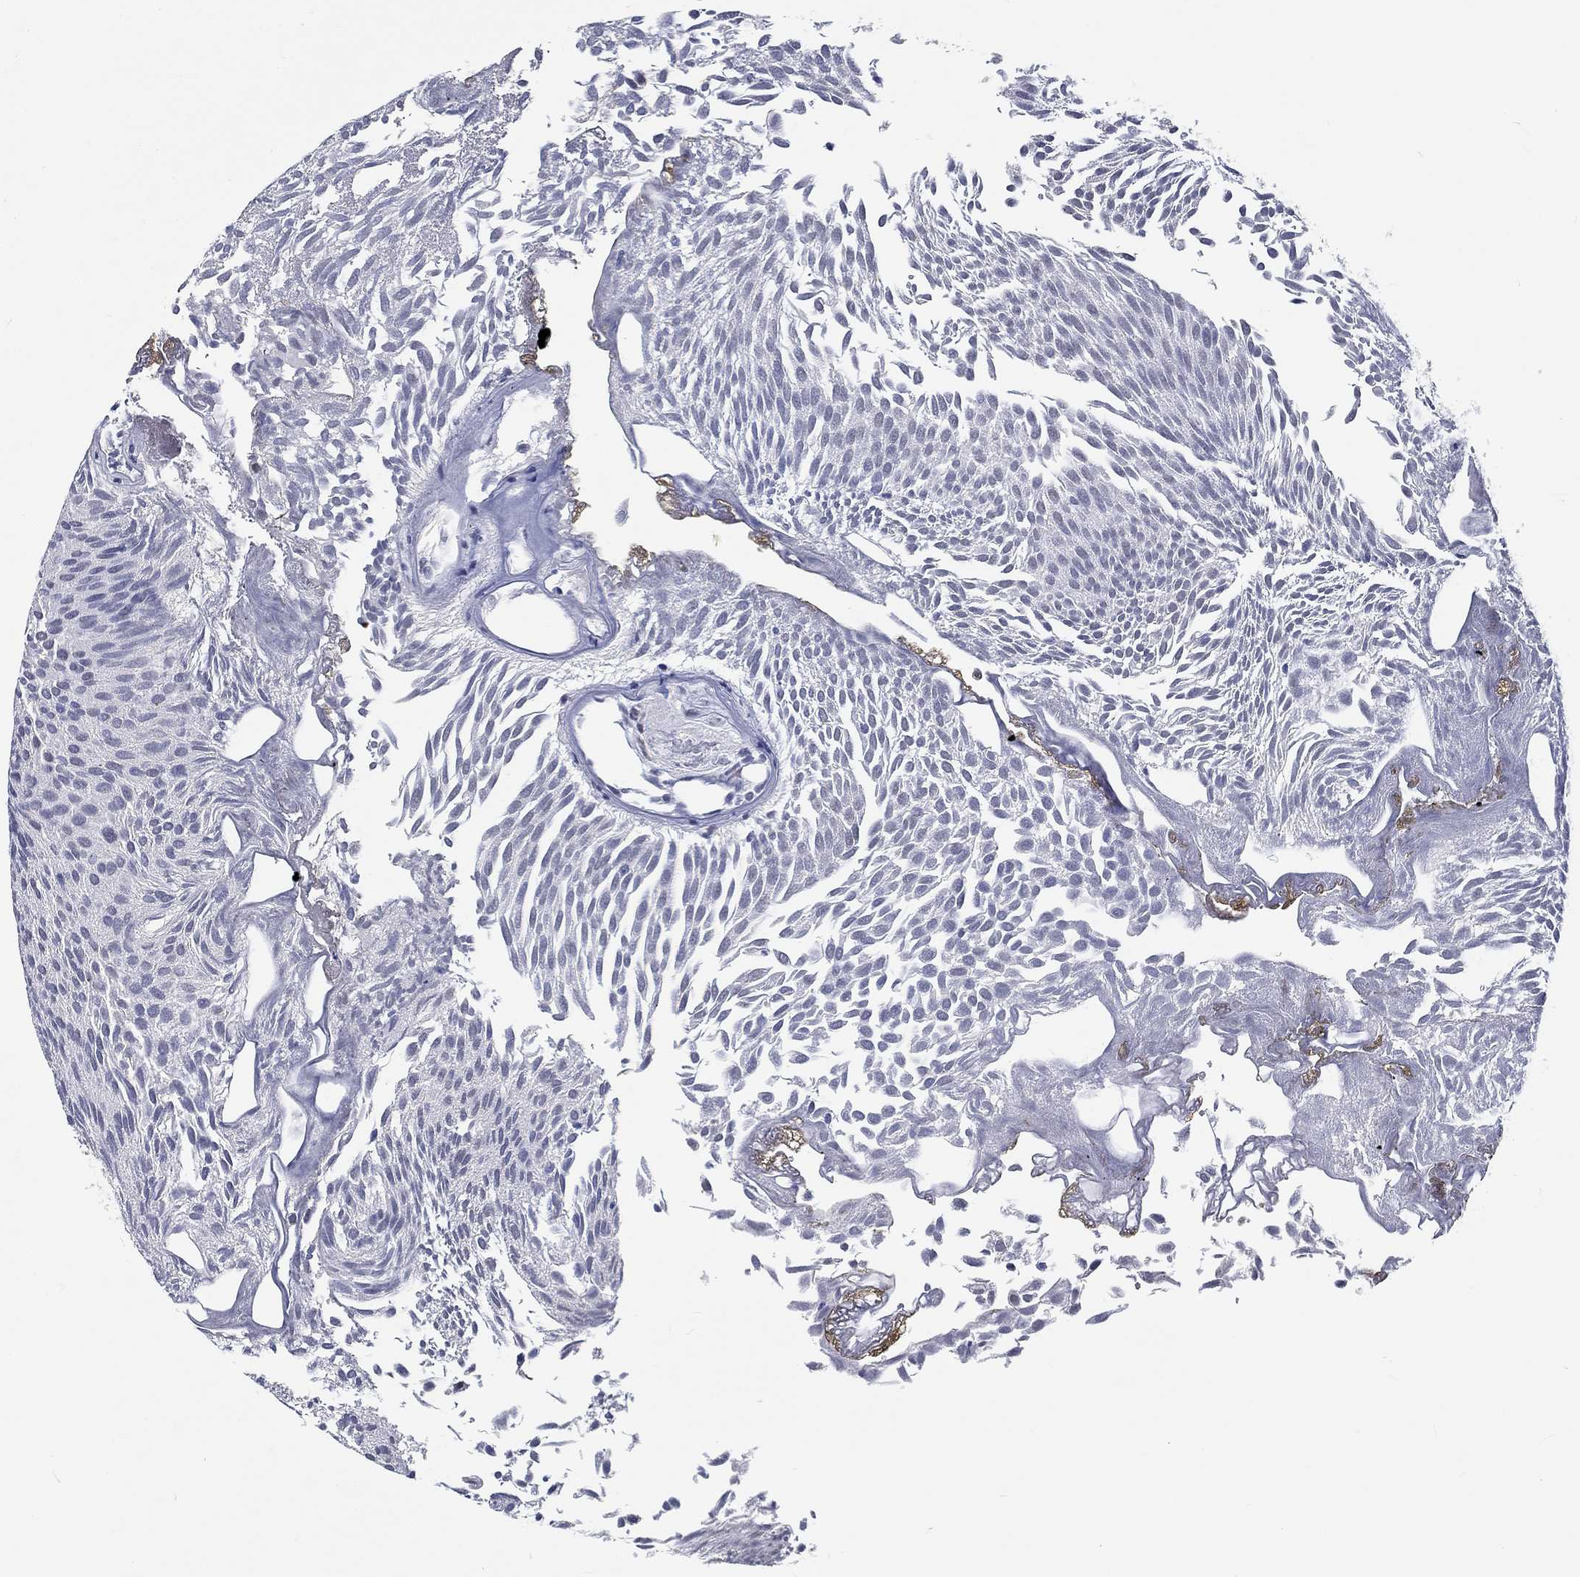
{"staining": {"intensity": "negative", "quantity": "none", "location": "none"}, "tissue": "urothelial cancer", "cell_type": "Tumor cells", "image_type": "cancer", "snomed": [{"axis": "morphology", "description": "Urothelial carcinoma, Low grade"}, {"axis": "topography", "description": "Urinary bladder"}], "caption": "A photomicrograph of human low-grade urothelial carcinoma is negative for staining in tumor cells.", "gene": "GRIN1", "patient": {"sex": "male", "age": 52}}